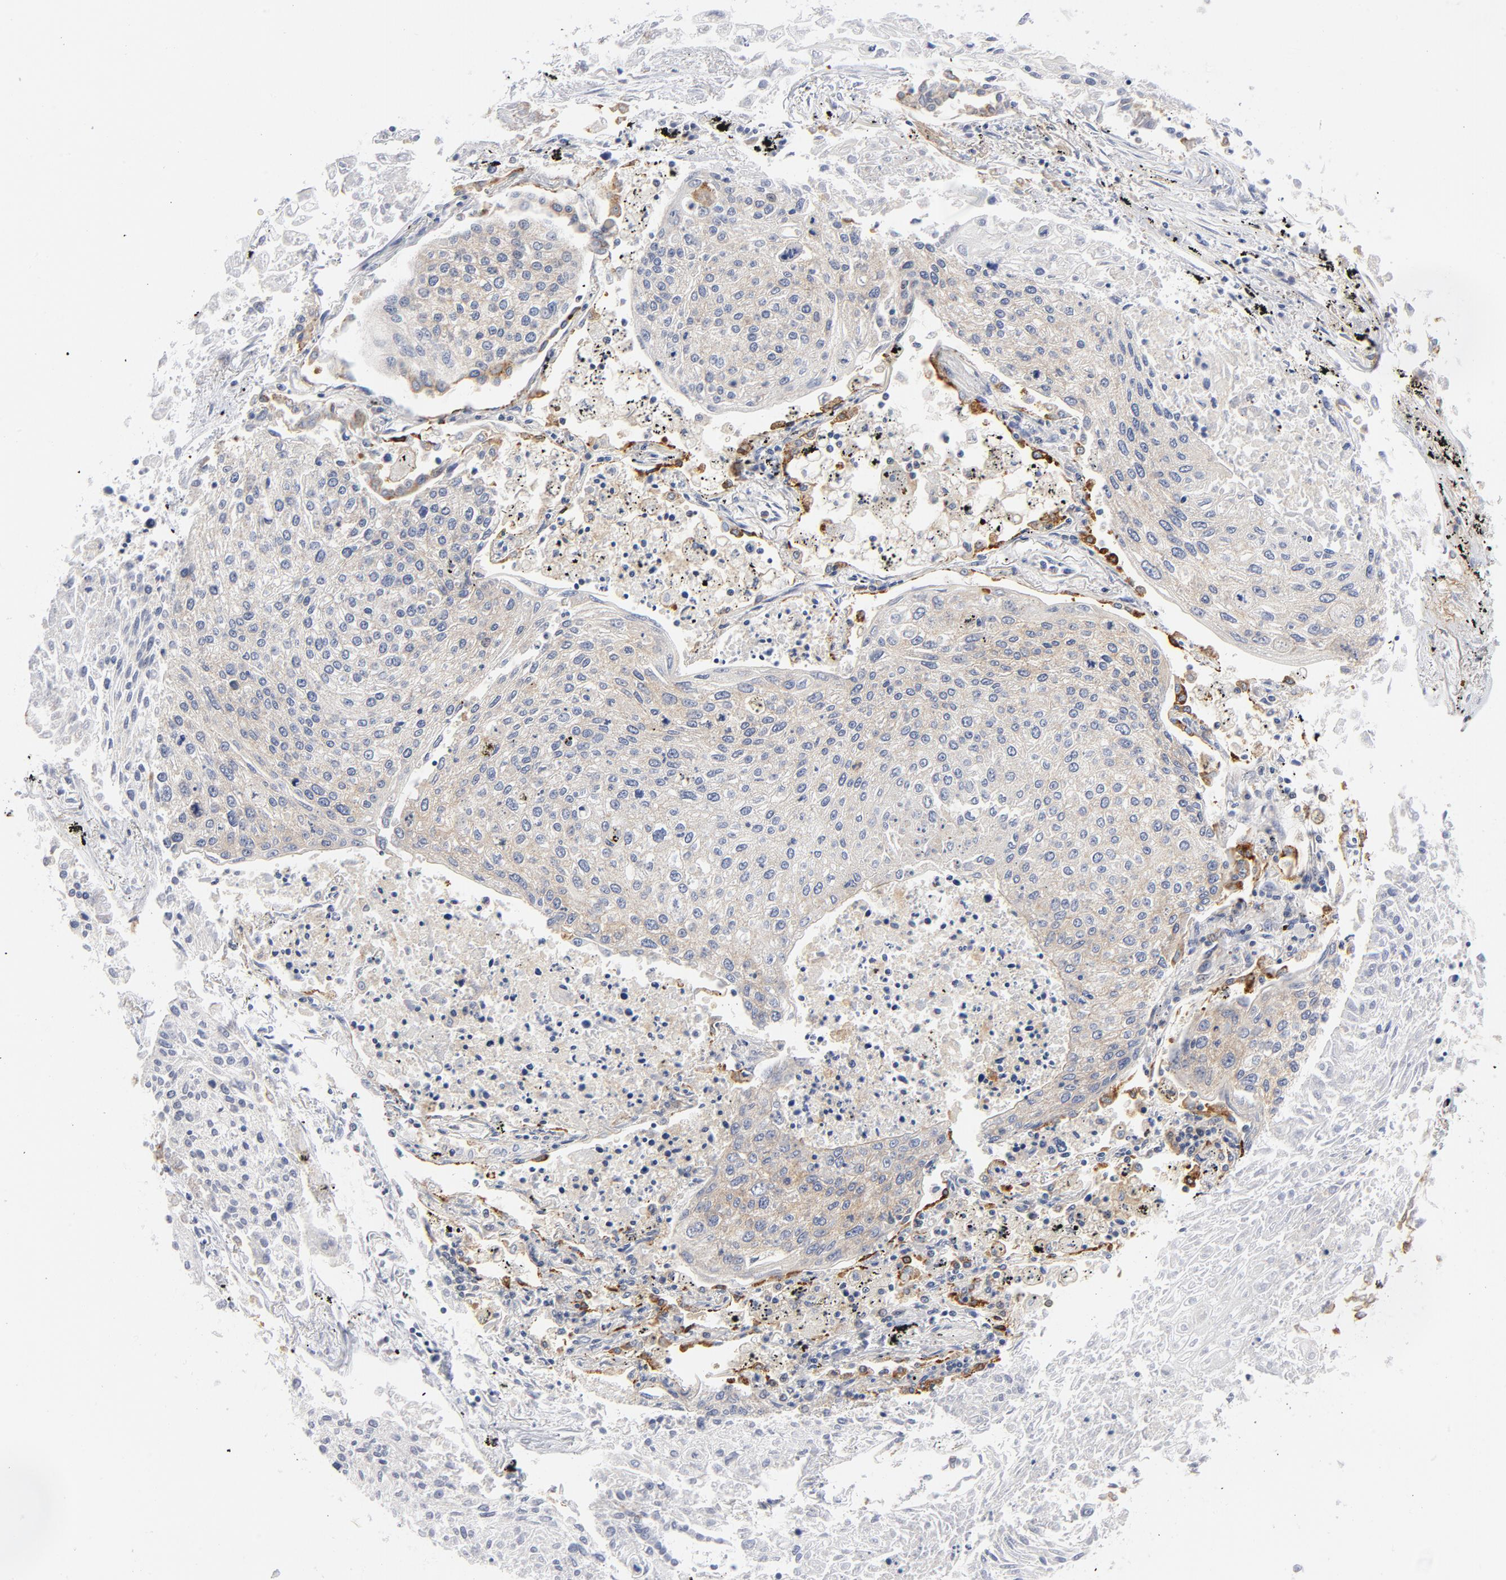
{"staining": {"intensity": "weak", "quantity": "<25%", "location": "cytoplasmic/membranous"}, "tissue": "lung cancer", "cell_type": "Tumor cells", "image_type": "cancer", "snomed": [{"axis": "morphology", "description": "Squamous cell carcinoma, NOS"}, {"axis": "topography", "description": "Lung"}], "caption": "Image shows no protein expression in tumor cells of lung squamous cell carcinoma tissue. (Immunohistochemistry, brightfield microscopy, high magnification).", "gene": "CD86", "patient": {"sex": "male", "age": 75}}